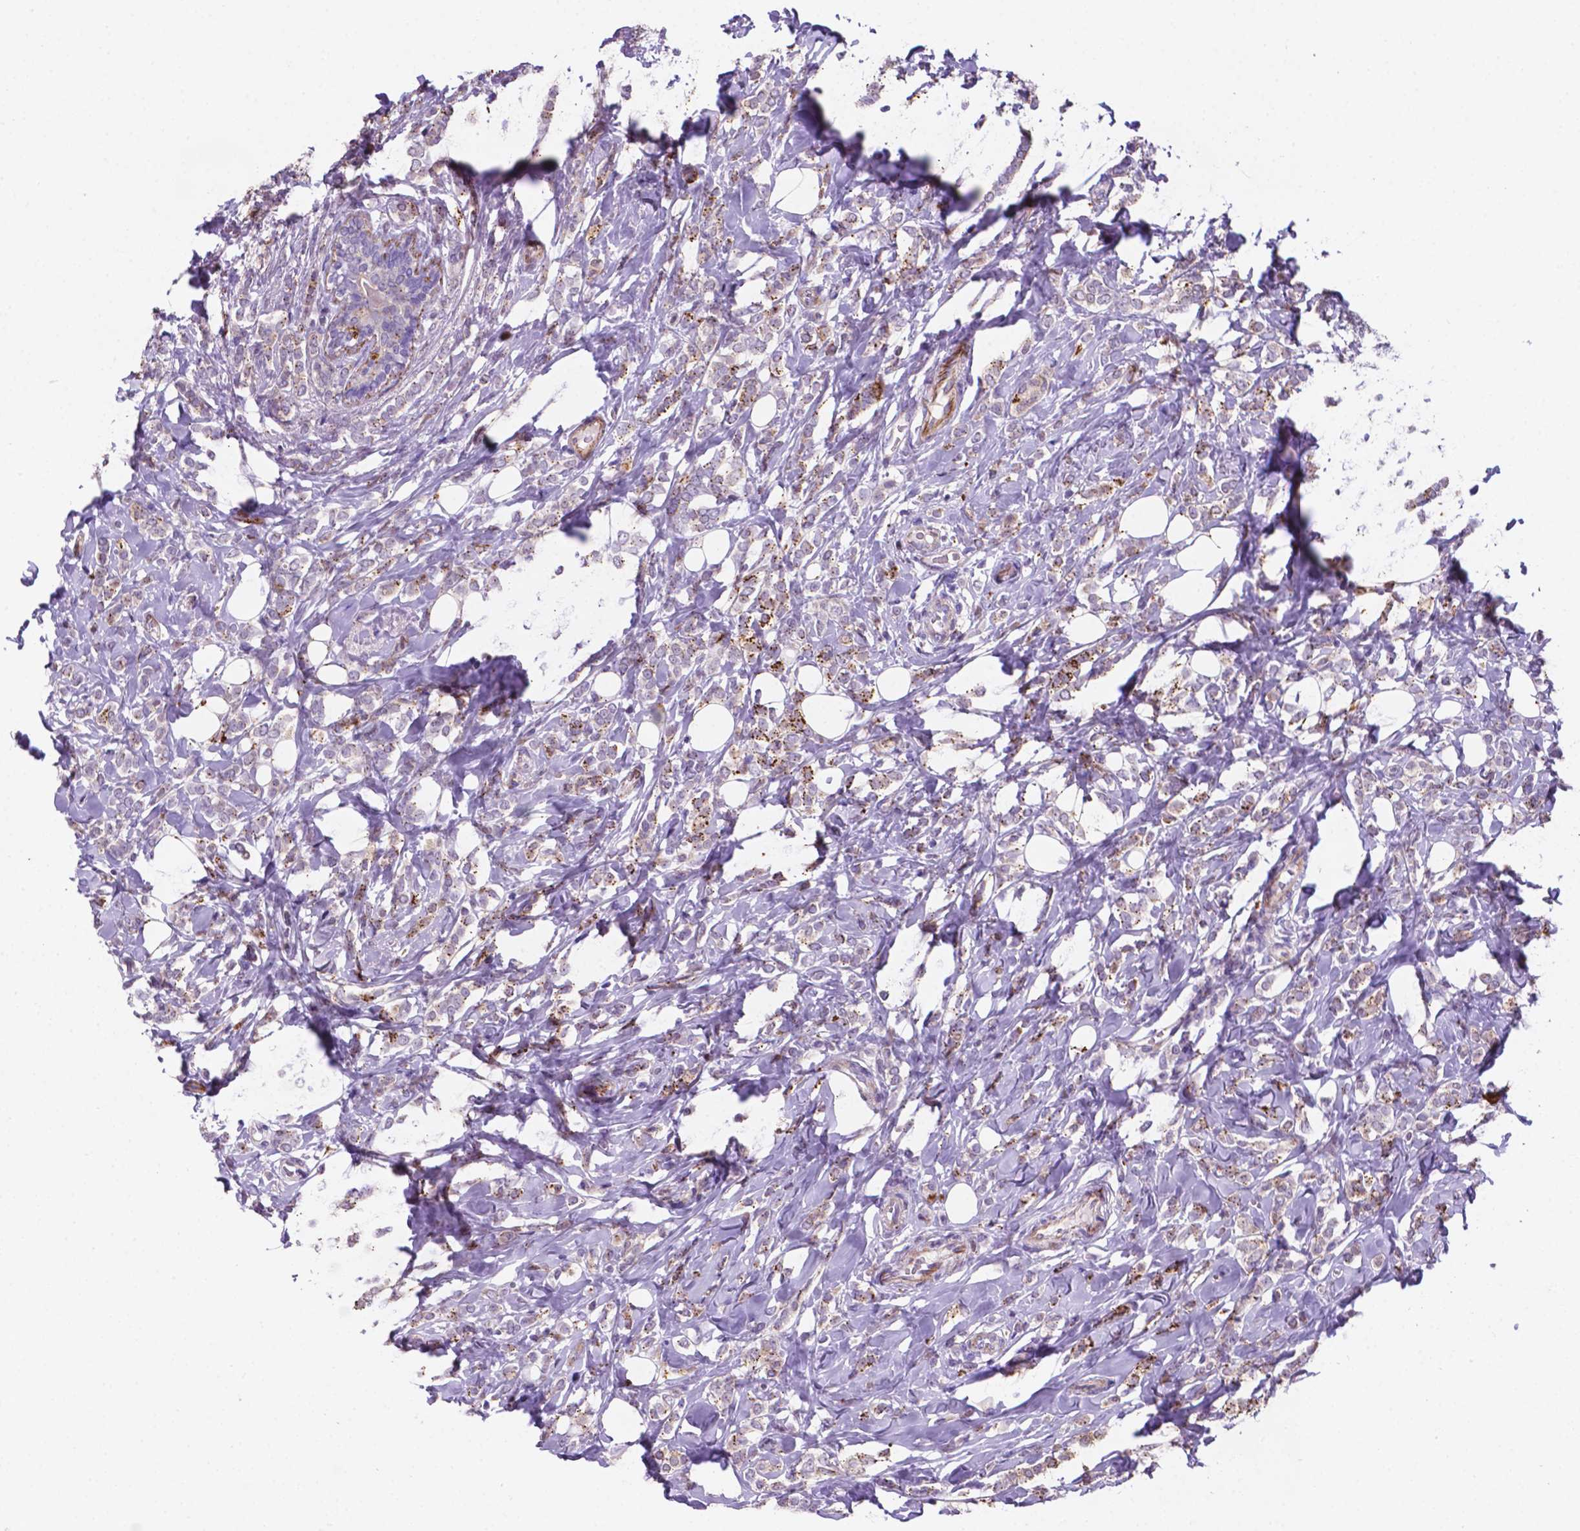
{"staining": {"intensity": "moderate", "quantity": "<25%", "location": "cytoplasmic/membranous"}, "tissue": "breast cancer", "cell_type": "Tumor cells", "image_type": "cancer", "snomed": [{"axis": "morphology", "description": "Lobular carcinoma"}, {"axis": "topography", "description": "Breast"}], "caption": "Immunohistochemical staining of human breast cancer (lobular carcinoma) shows low levels of moderate cytoplasmic/membranous staining in about <25% of tumor cells.", "gene": "TM4SF20", "patient": {"sex": "female", "age": 49}}